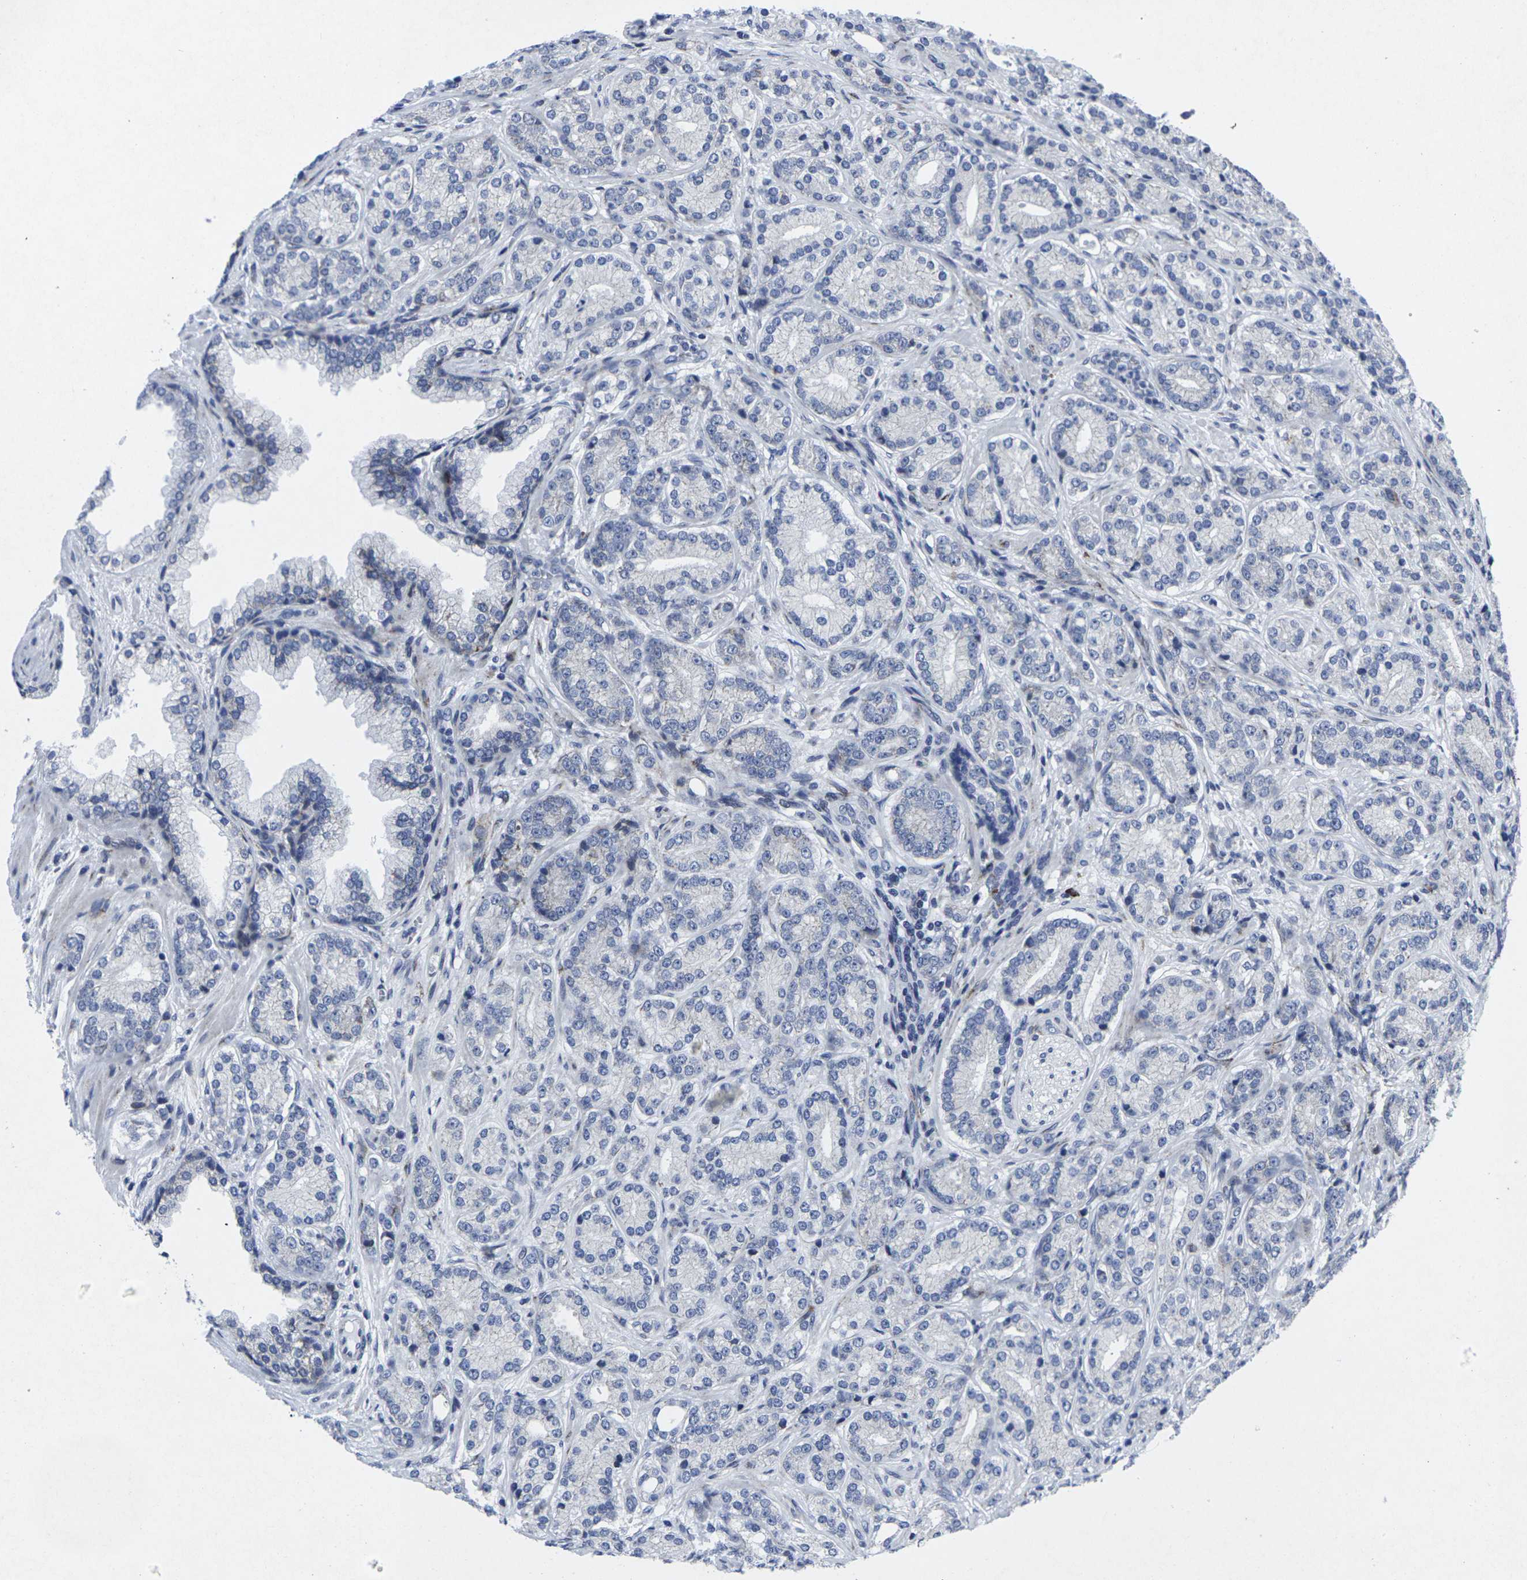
{"staining": {"intensity": "negative", "quantity": "none", "location": "none"}, "tissue": "prostate cancer", "cell_type": "Tumor cells", "image_type": "cancer", "snomed": [{"axis": "morphology", "description": "Adenocarcinoma, High grade"}, {"axis": "topography", "description": "Prostate"}], "caption": "An image of high-grade adenocarcinoma (prostate) stained for a protein displays no brown staining in tumor cells.", "gene": "RPN1", "patient": {"sex": "male", "age": 61}}